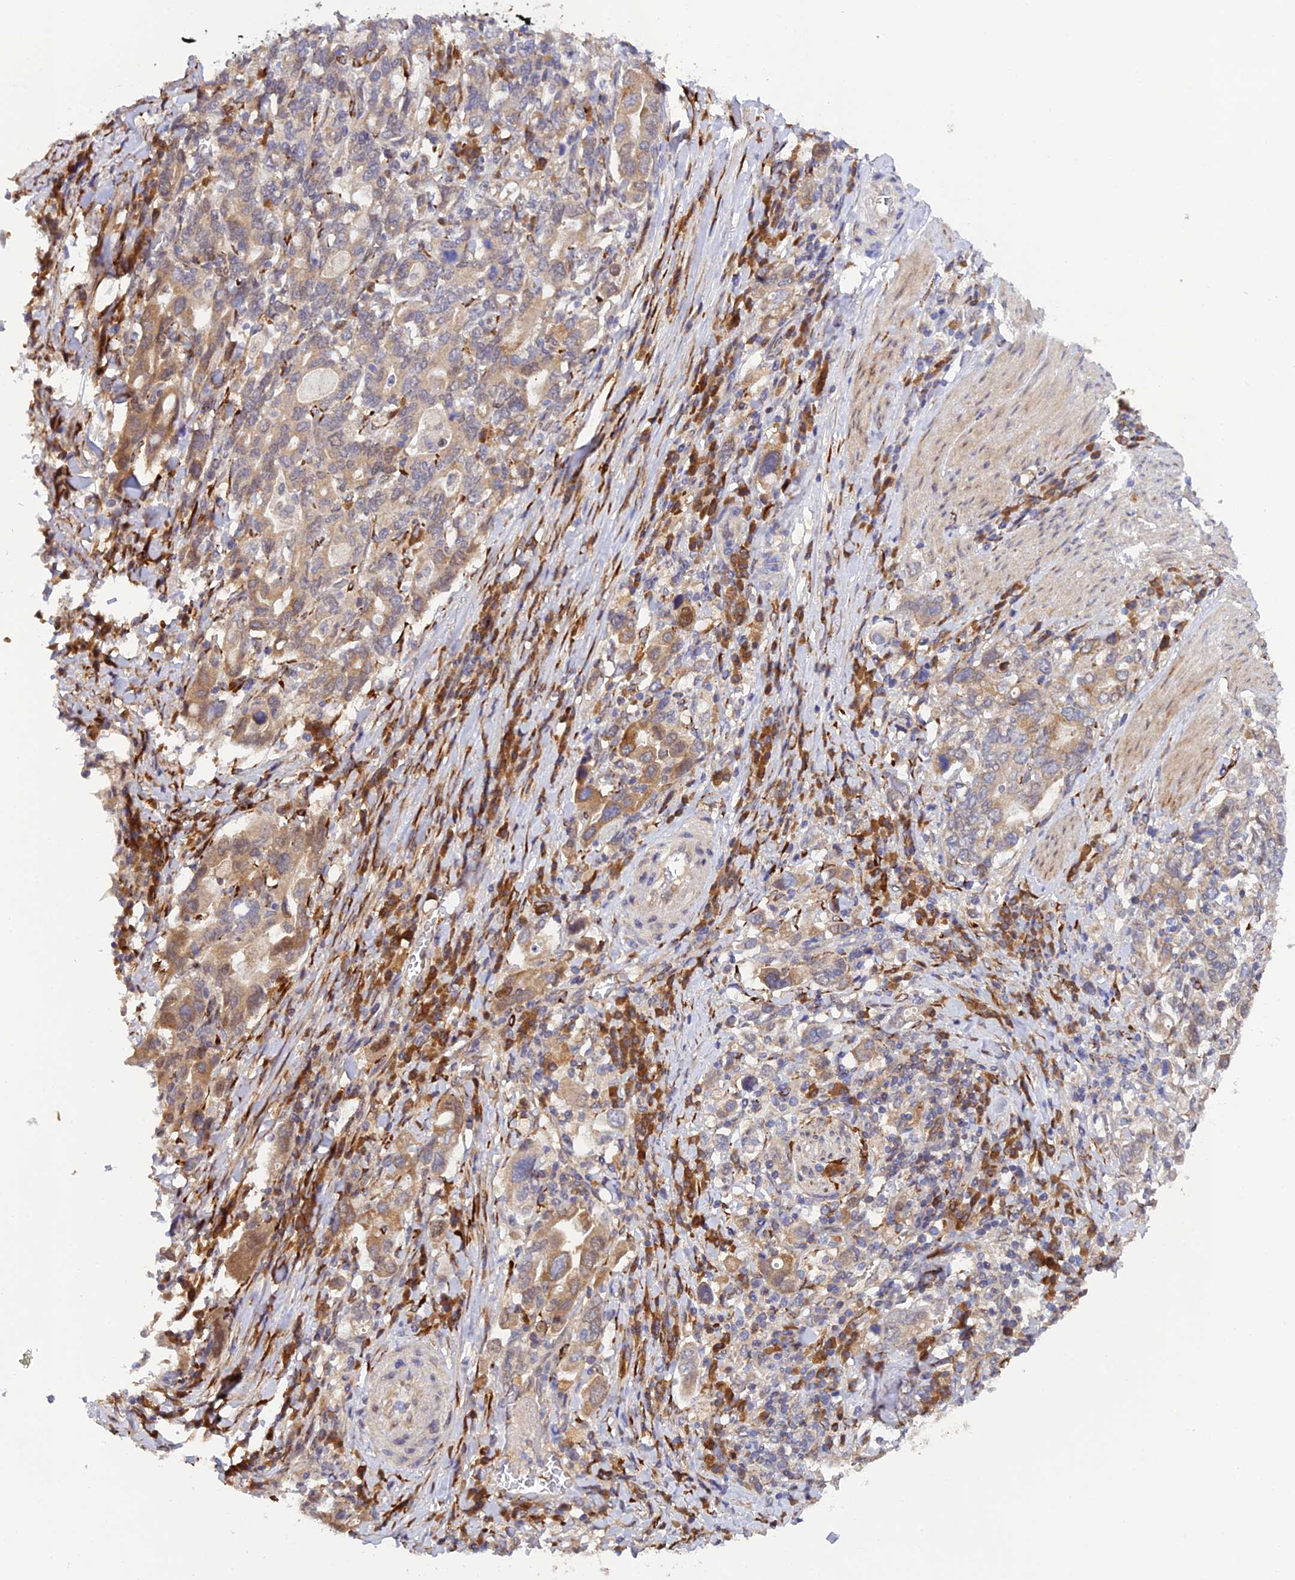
{"staining": {"intensity": "moderate", "quantity": ">75%", "location": "cytoplasmic/membranous"}, "tissue": "stomach cancer", "cell_type": "Tumor cells", "image_type": "cancer", "snomed": [{"axis": "morphology", "description": "Adenocarcinoma, NOS"}, {"axis": "topography", "description": "Stomach, upper"}, {"axis": "topography", "description": "Stomach"}], "caption": "IHC image of human stomach cancer (adenocarcinoma) stained for a protein (brown), which displays medium levels of moderate cytoplasmic/membranous staining in approximately >75% of tumor cells.", "gene": "P3H3", "patient": {"sex": "male", "age": 62}}